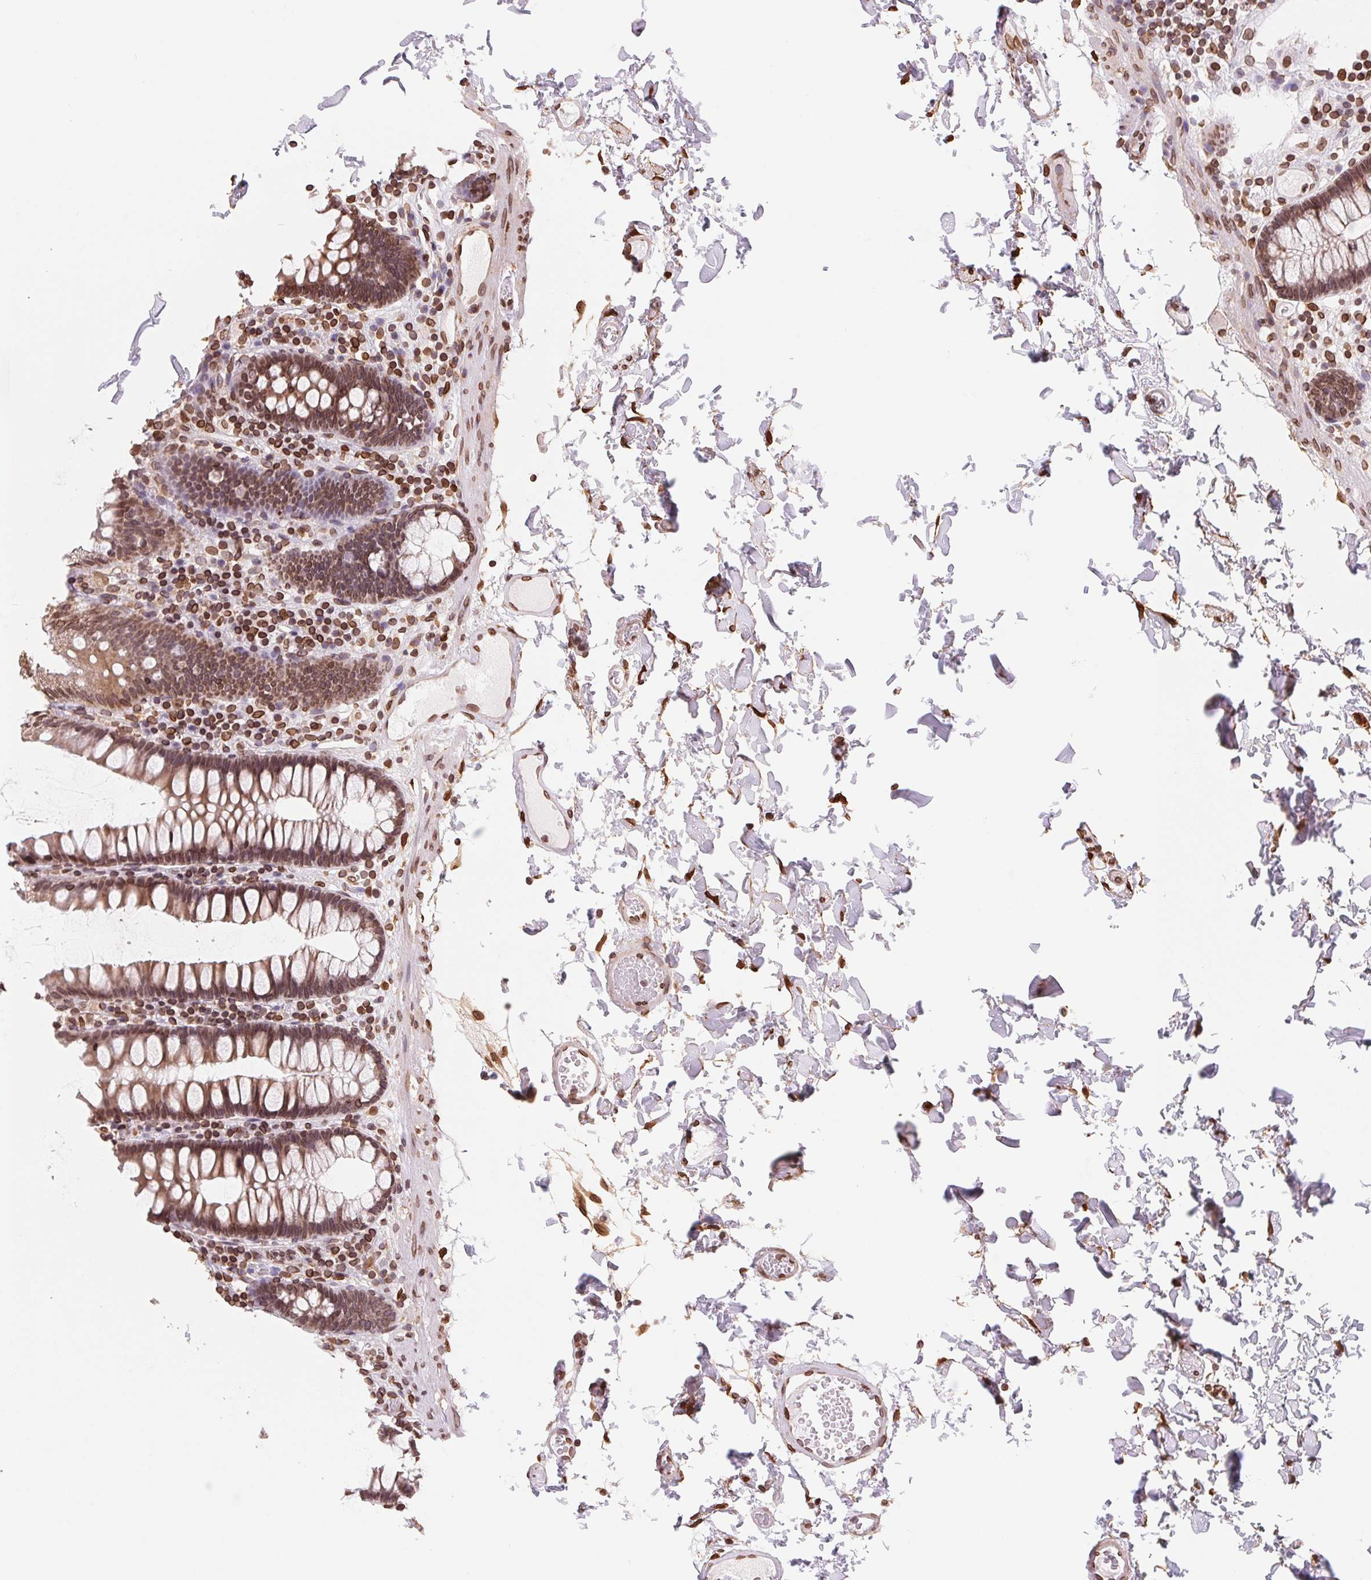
{"staining": {"intensity": "strong", "quantity": ">75%", "location": "cytoplasmic/membranous,nuclear"}, "tissue": "colon", "cell_type": "Endothelial cells", "image_type": "normal", "snomed": [{"axis": "morphology", "description": "Normal tissue, NOS"}, {"axis": "topography", "description": "Colon"}, {"axis": "topography", "description": "Peripheral nerve tissue"}], "caption": "Protein staining displays strong cytoplasmic/membranous,nuclear staining in approximately >75% of endothelial cells in benign colon.", "gene": "LMNB2", "patient": {"sex": "male", "age": 84}}